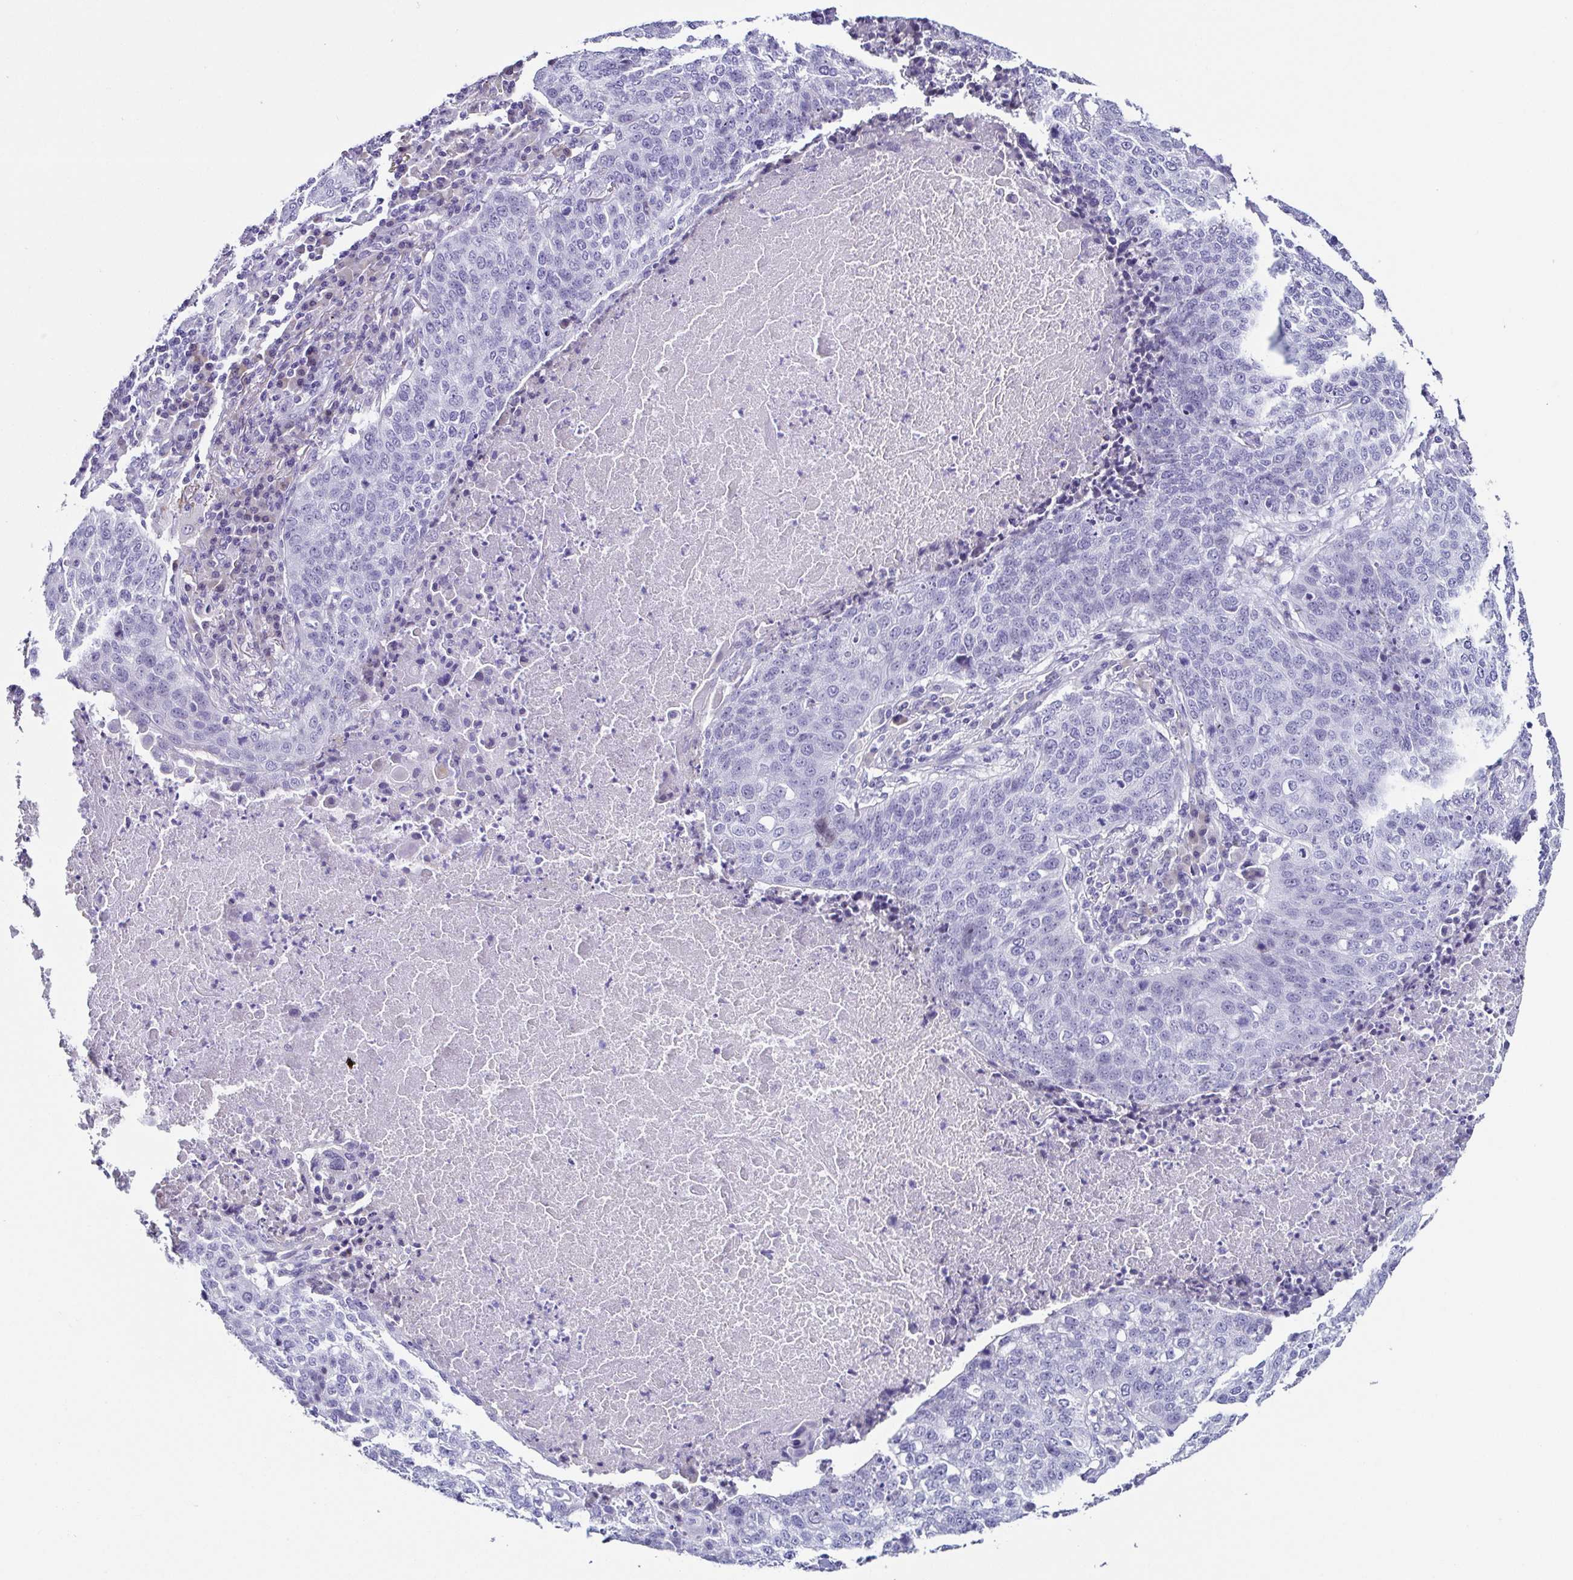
{"staining": {"intensity": "negative", "quantity": "none", "location": "none"}, "tissue": "lung cancer", "cell_type": "Tumor cells", "image_type": "cancer", "snomed": [{"axis": "morphology", "description": "Squamous cell carcinoma, NOS"}, {"axis": "topography", "description": "Lung"}], "caption": "Tumor cells are negative for brown protein staining in lung cancer (squamous cell carcinoma). (Brightfield microscopy of DAB immunohistochemistry (IHC) at high magnification).", "gene": "TNNT2", "patient": {"sex": "male", "age": 63}}